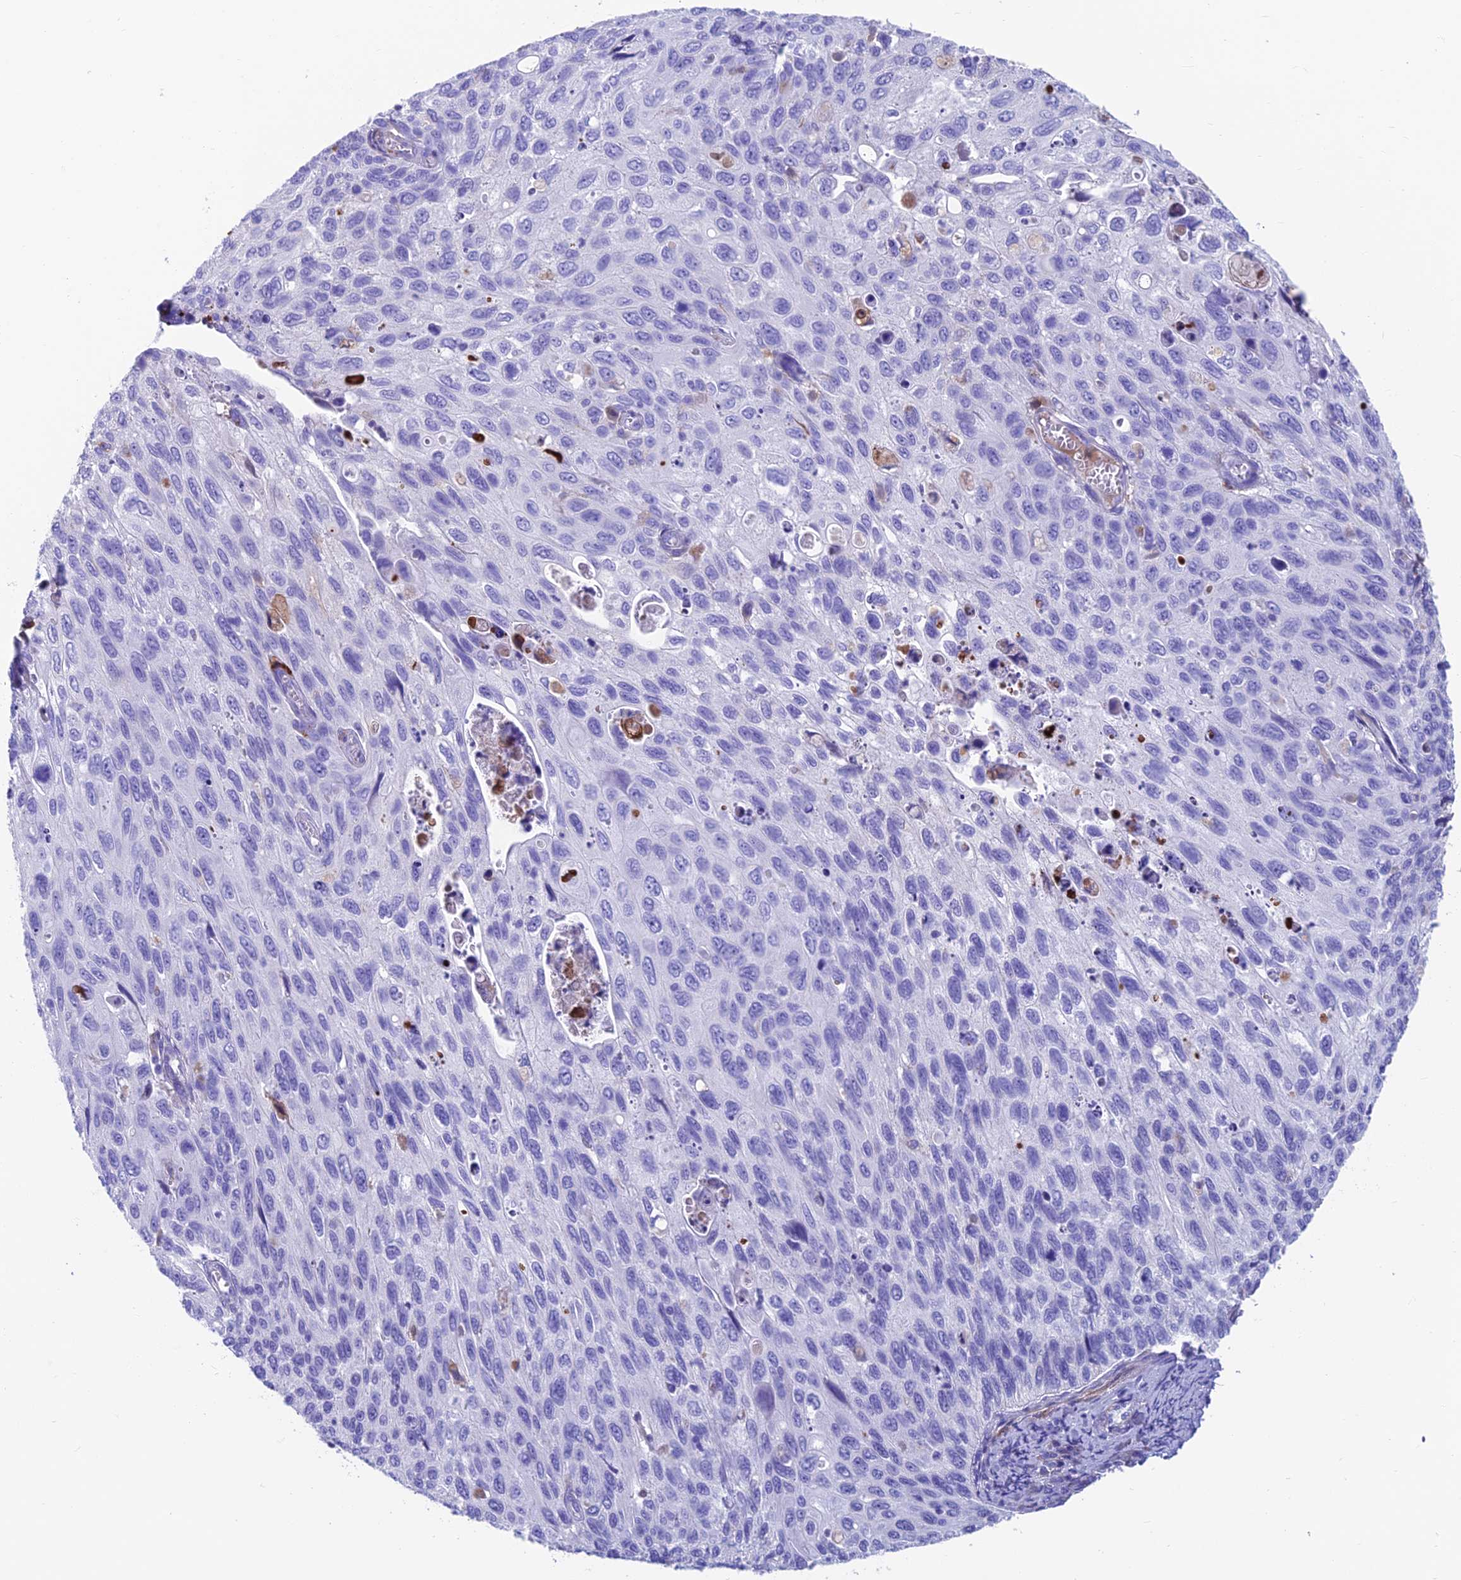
{"staining": {"intensity": "negative", "quantity": "none", "location": "none"}, "tissue": "cervical cancer", "cell_type": "Tumor cells", "image_type": "cancer", "snomed": [{"axis": "morphology", "description": "Squamous cell carcinoma, NOS"}, {"axis": "topography", "description": "Cervix"}], "caption": "Immunohistochemical staining of cervical cancer shows no significant staining in tumor cells.", "gene": "GNG11", "patient": {"sex": "female", "age": 70}}